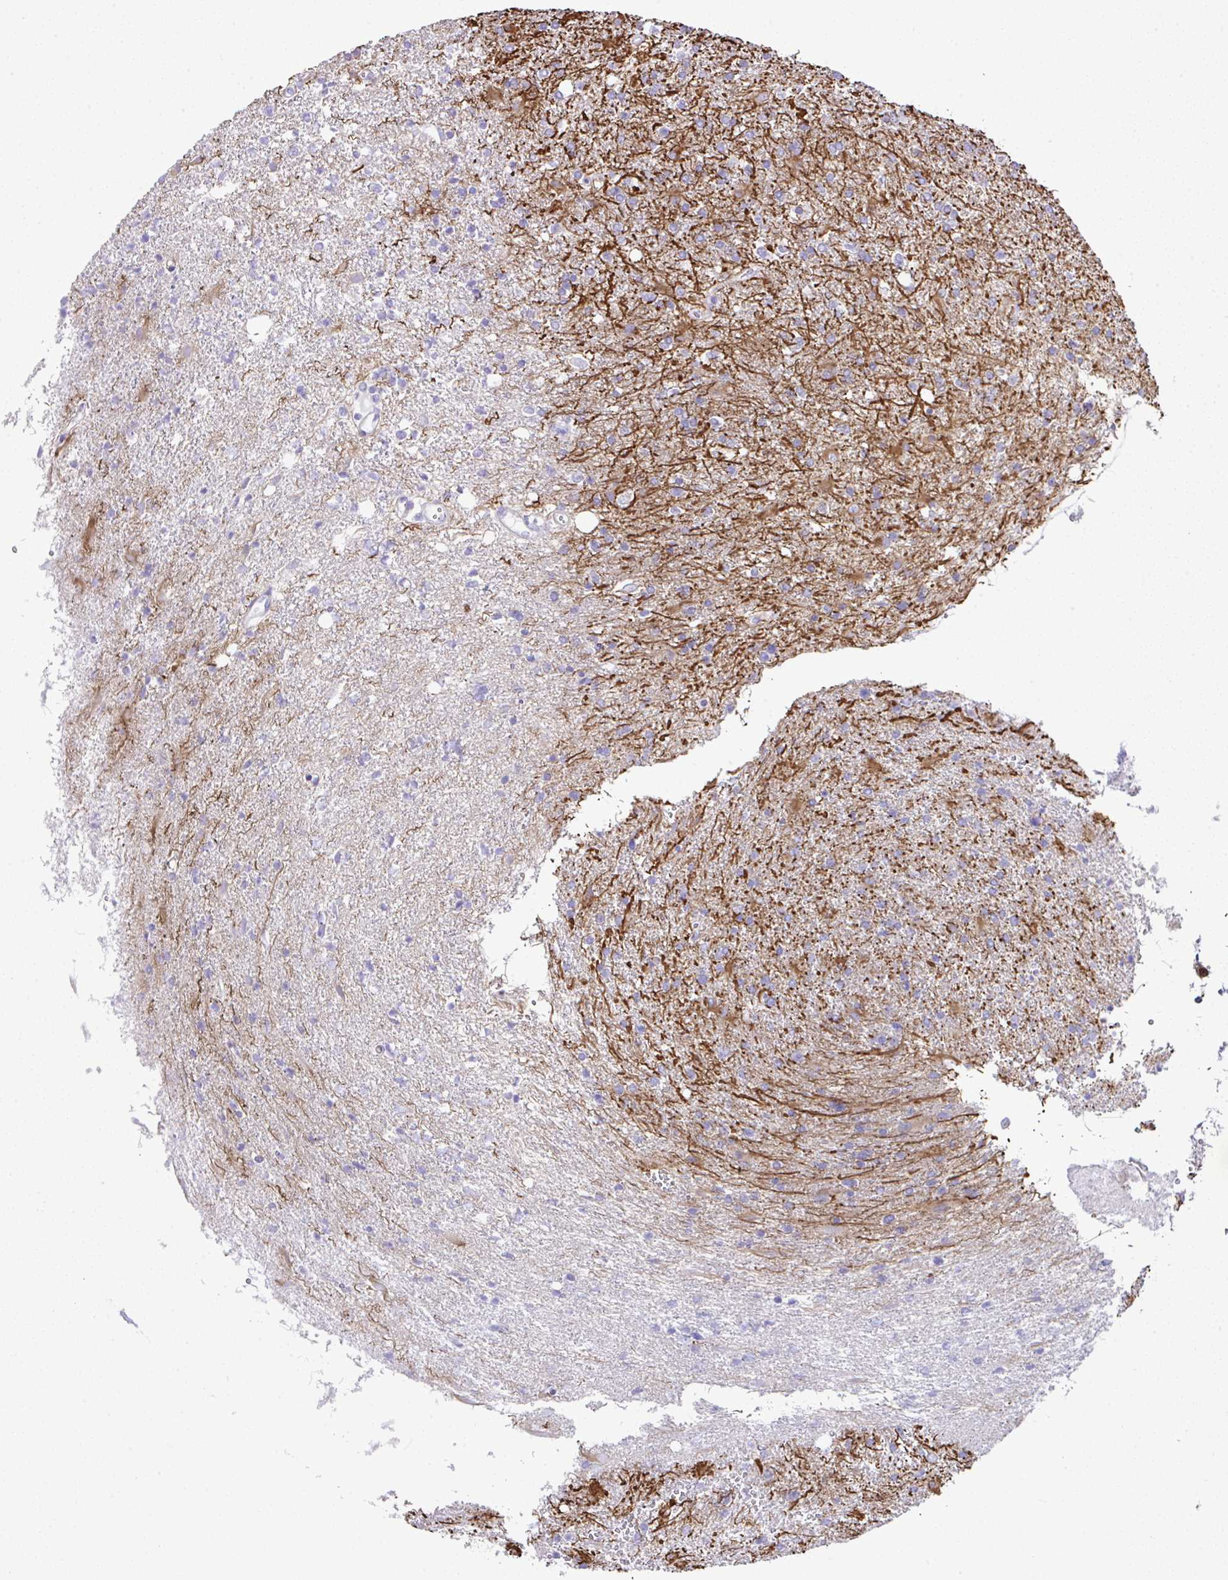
{"staining": {"intensity": "moderate", "quantity": "<25%", "location": "cytoplasmic/membranous"}, "tissue": "glioma", "cell_type": "Tumor cells", "image_type": "cancer", "snomed": [{"axis": "morphology", "description": "Glioma, malignant, High grade"}, {"axis": "topography", "description": "Brain"}], "caption": "A high-resolution histopathology image shows immunohistochemistry staining of high-grade glioma (malignant), which exhibits moderate cytoplasmic/membranous expression in approximately <25% of tumor cells. Ihc stains the protein of interest in brown and the nuclei are stained blue.", "gene": "OR4P4", "patient": {"sex": "male", "age": 56}}